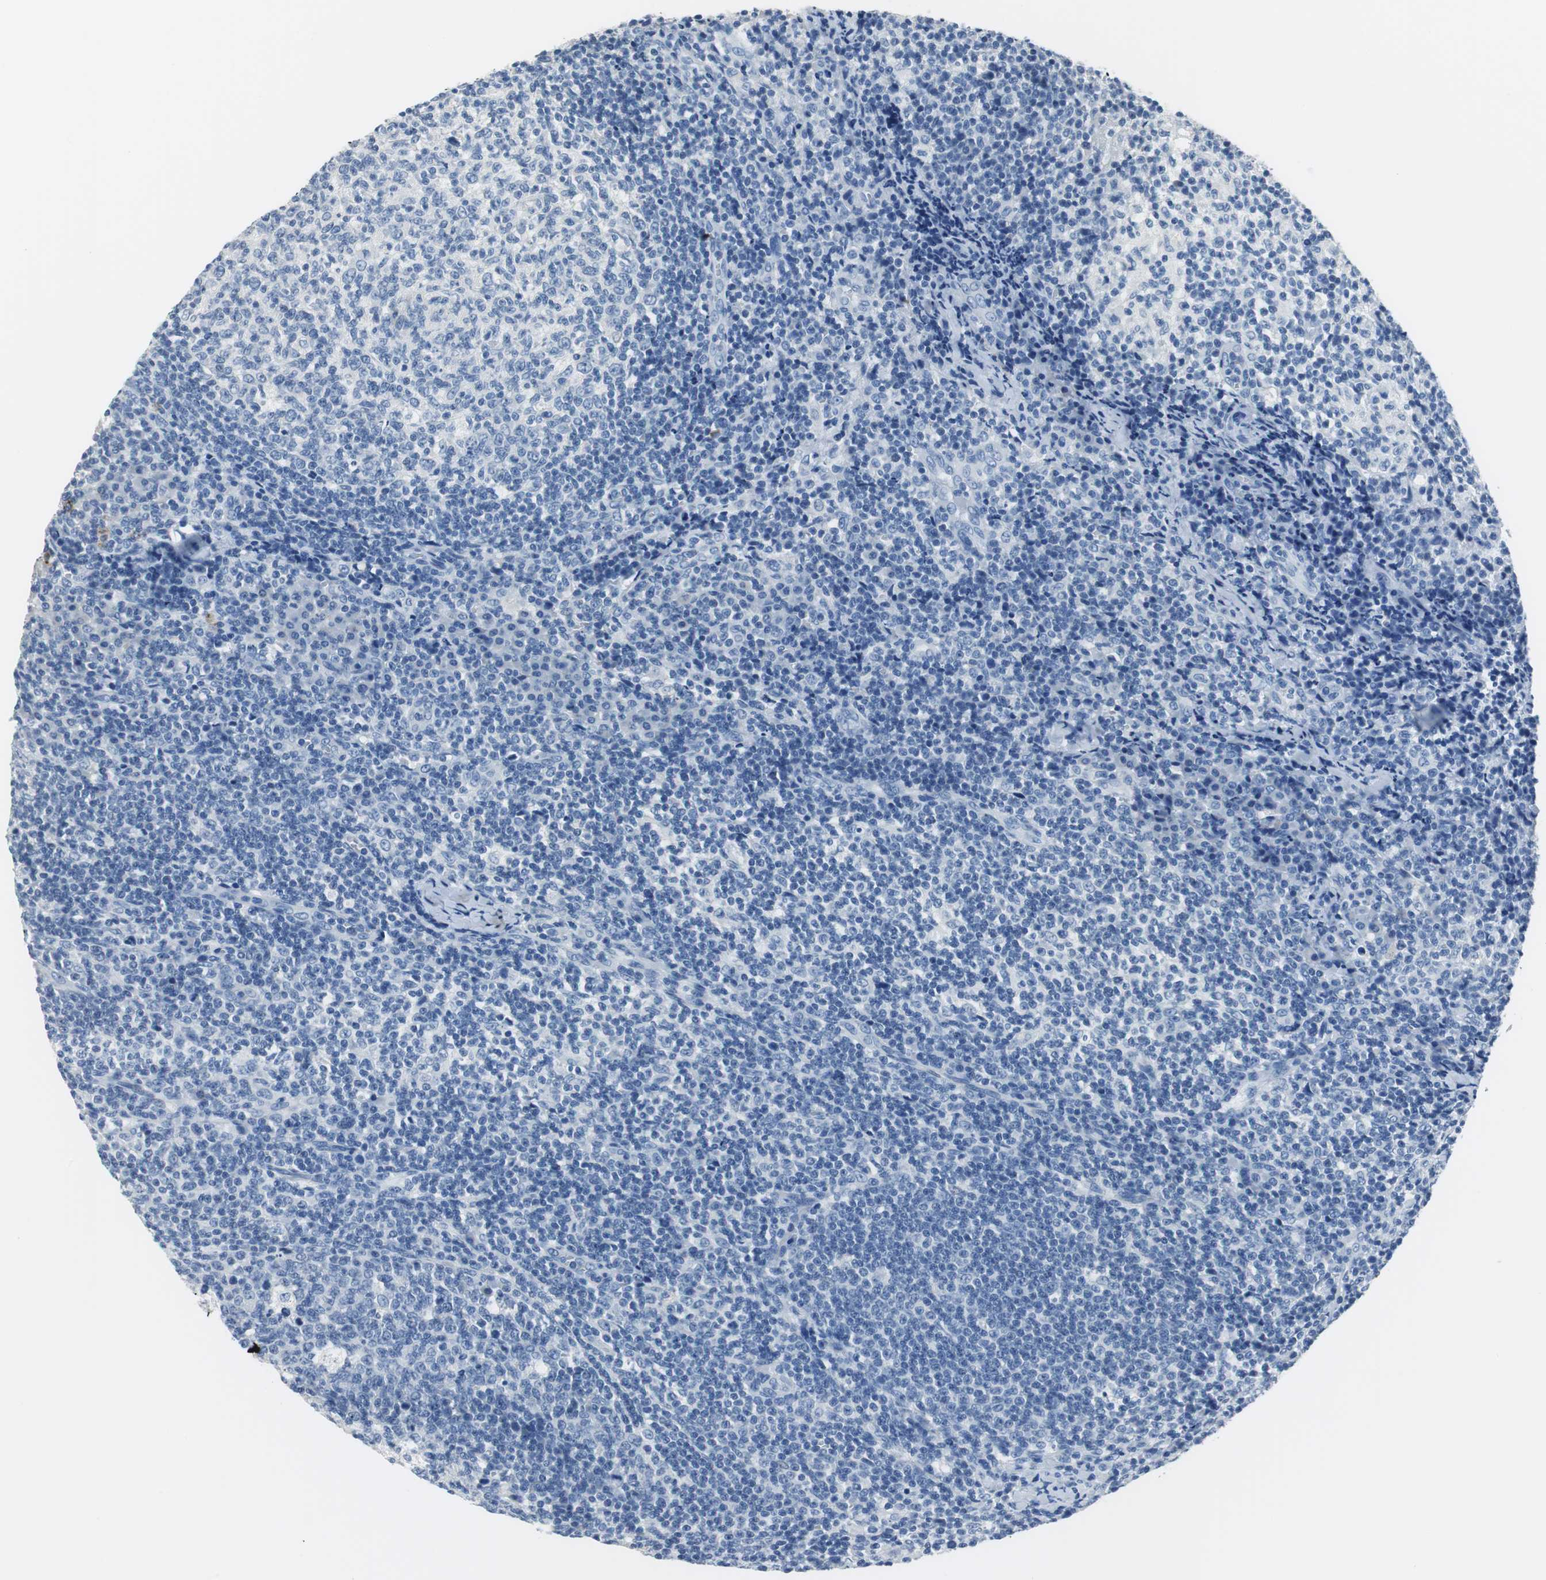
{"staining": {"intensity": "negative", "quantity": "none", "location": "none"}, "tissue": "lymph node", "cell_type": "Germinal center cells", "image_type": "normal", "snomed": [{"axis": "morphology", "description": "Normal tissue, NOS"}, {"axis": "morphology", "description": "Inflammation, NOS"}, {"axis": "topography", "description": "Lymph node"}], "caption": "DAB immunohistochemical staining of unremarkable human lymph node reveals no significant expression in germinal center cells.", "gene": "MUC7", "patient": {"sex": "male", "age": 55}}